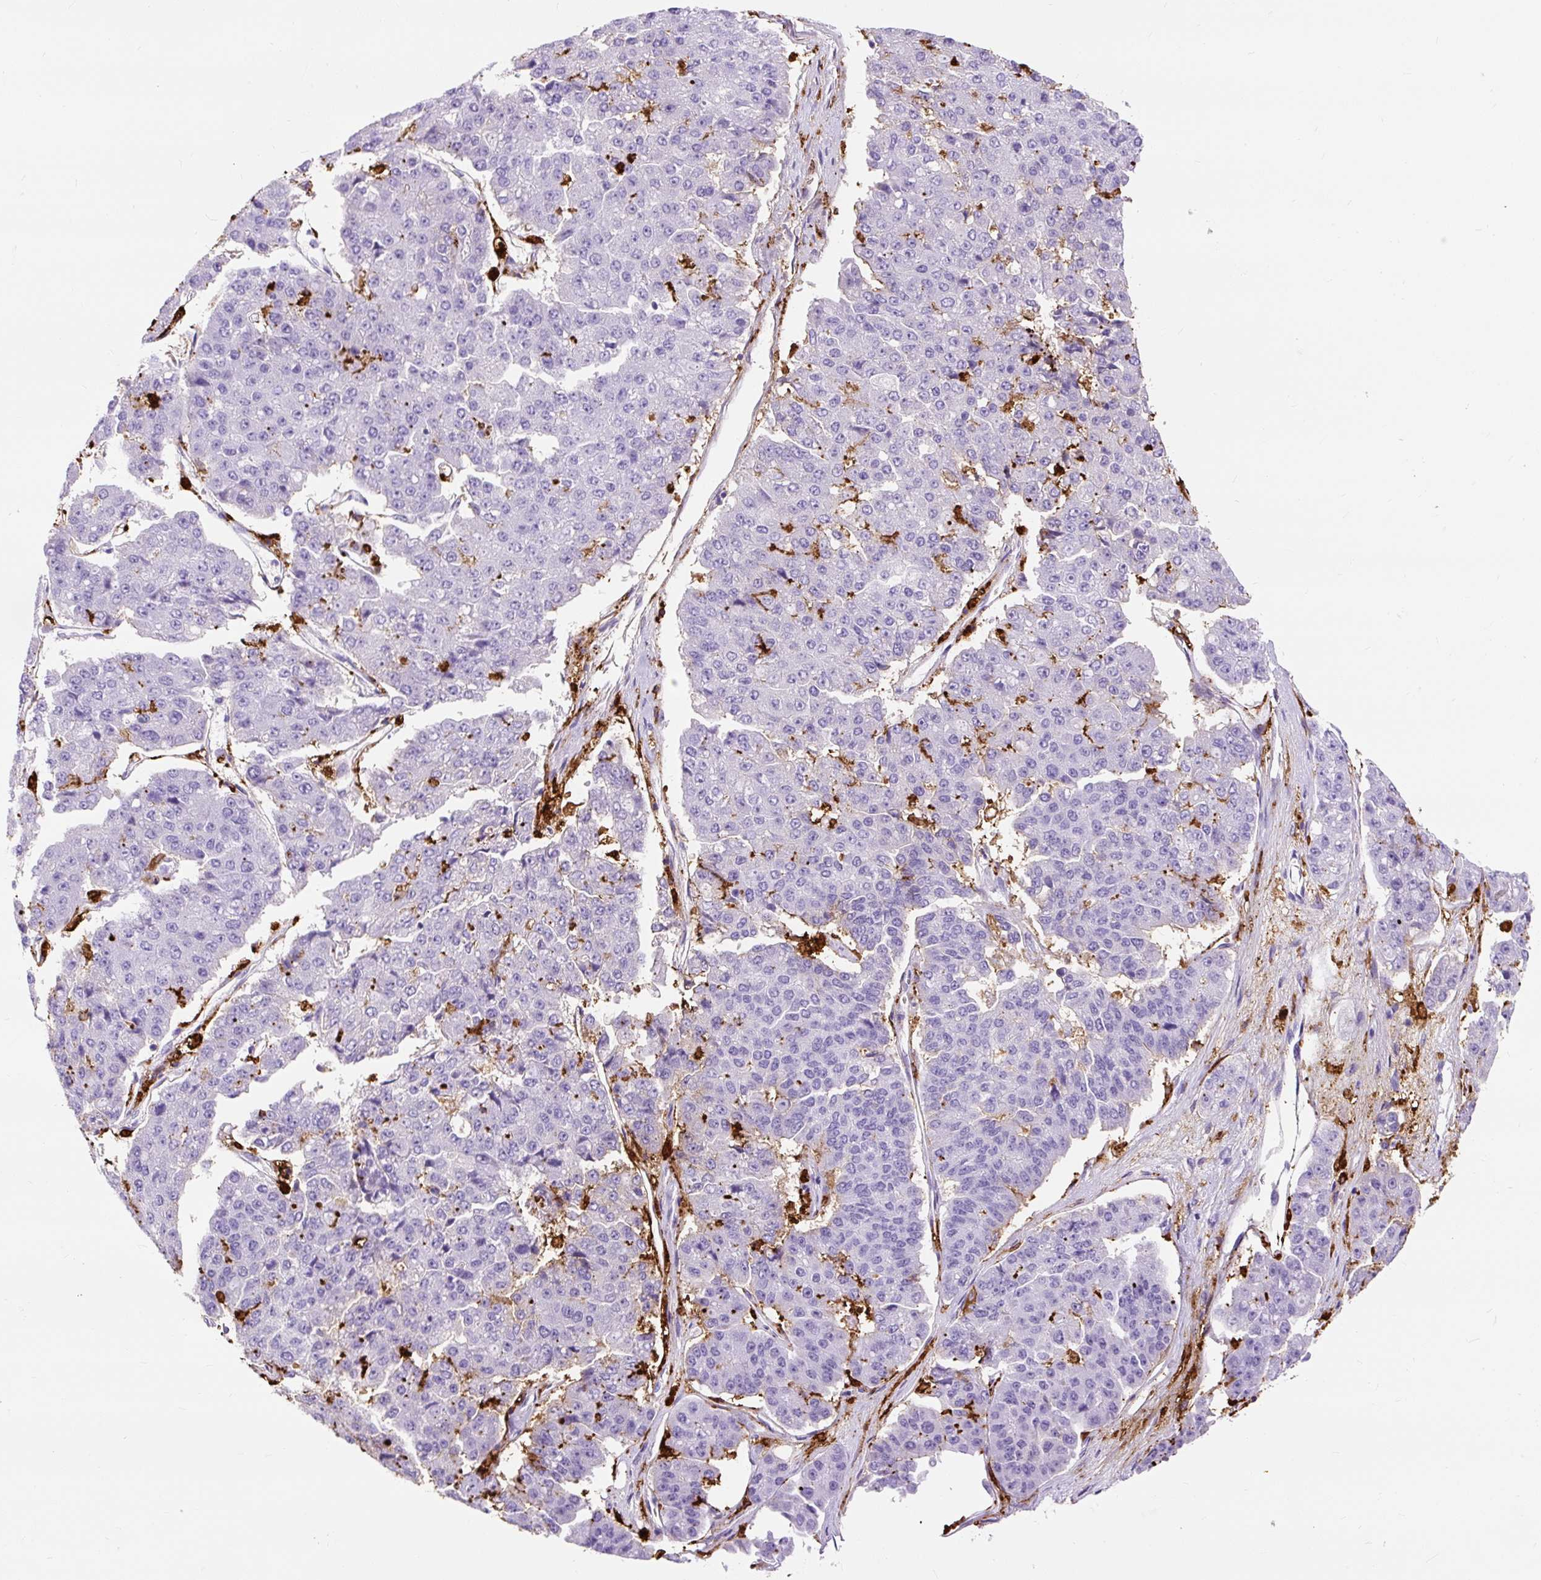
{"staining": {"intensity": "negative", "quantity": "none", "location": "none"}, "tissue": "pancreatic cancer", "cell_type": "Tumor cells", "image_type": "cancer", "snomed": [{"axis": "morphology", "description": "Adenocarcinoma, NOS"}, {"axis": "topography", "description": "Pancreas"}], "caption": "The micrograph shows no staining of tumor cells in pancreatic cancer.", "gene": "HLA-DRA", "patient": {"sex": "male", "age": 50}}